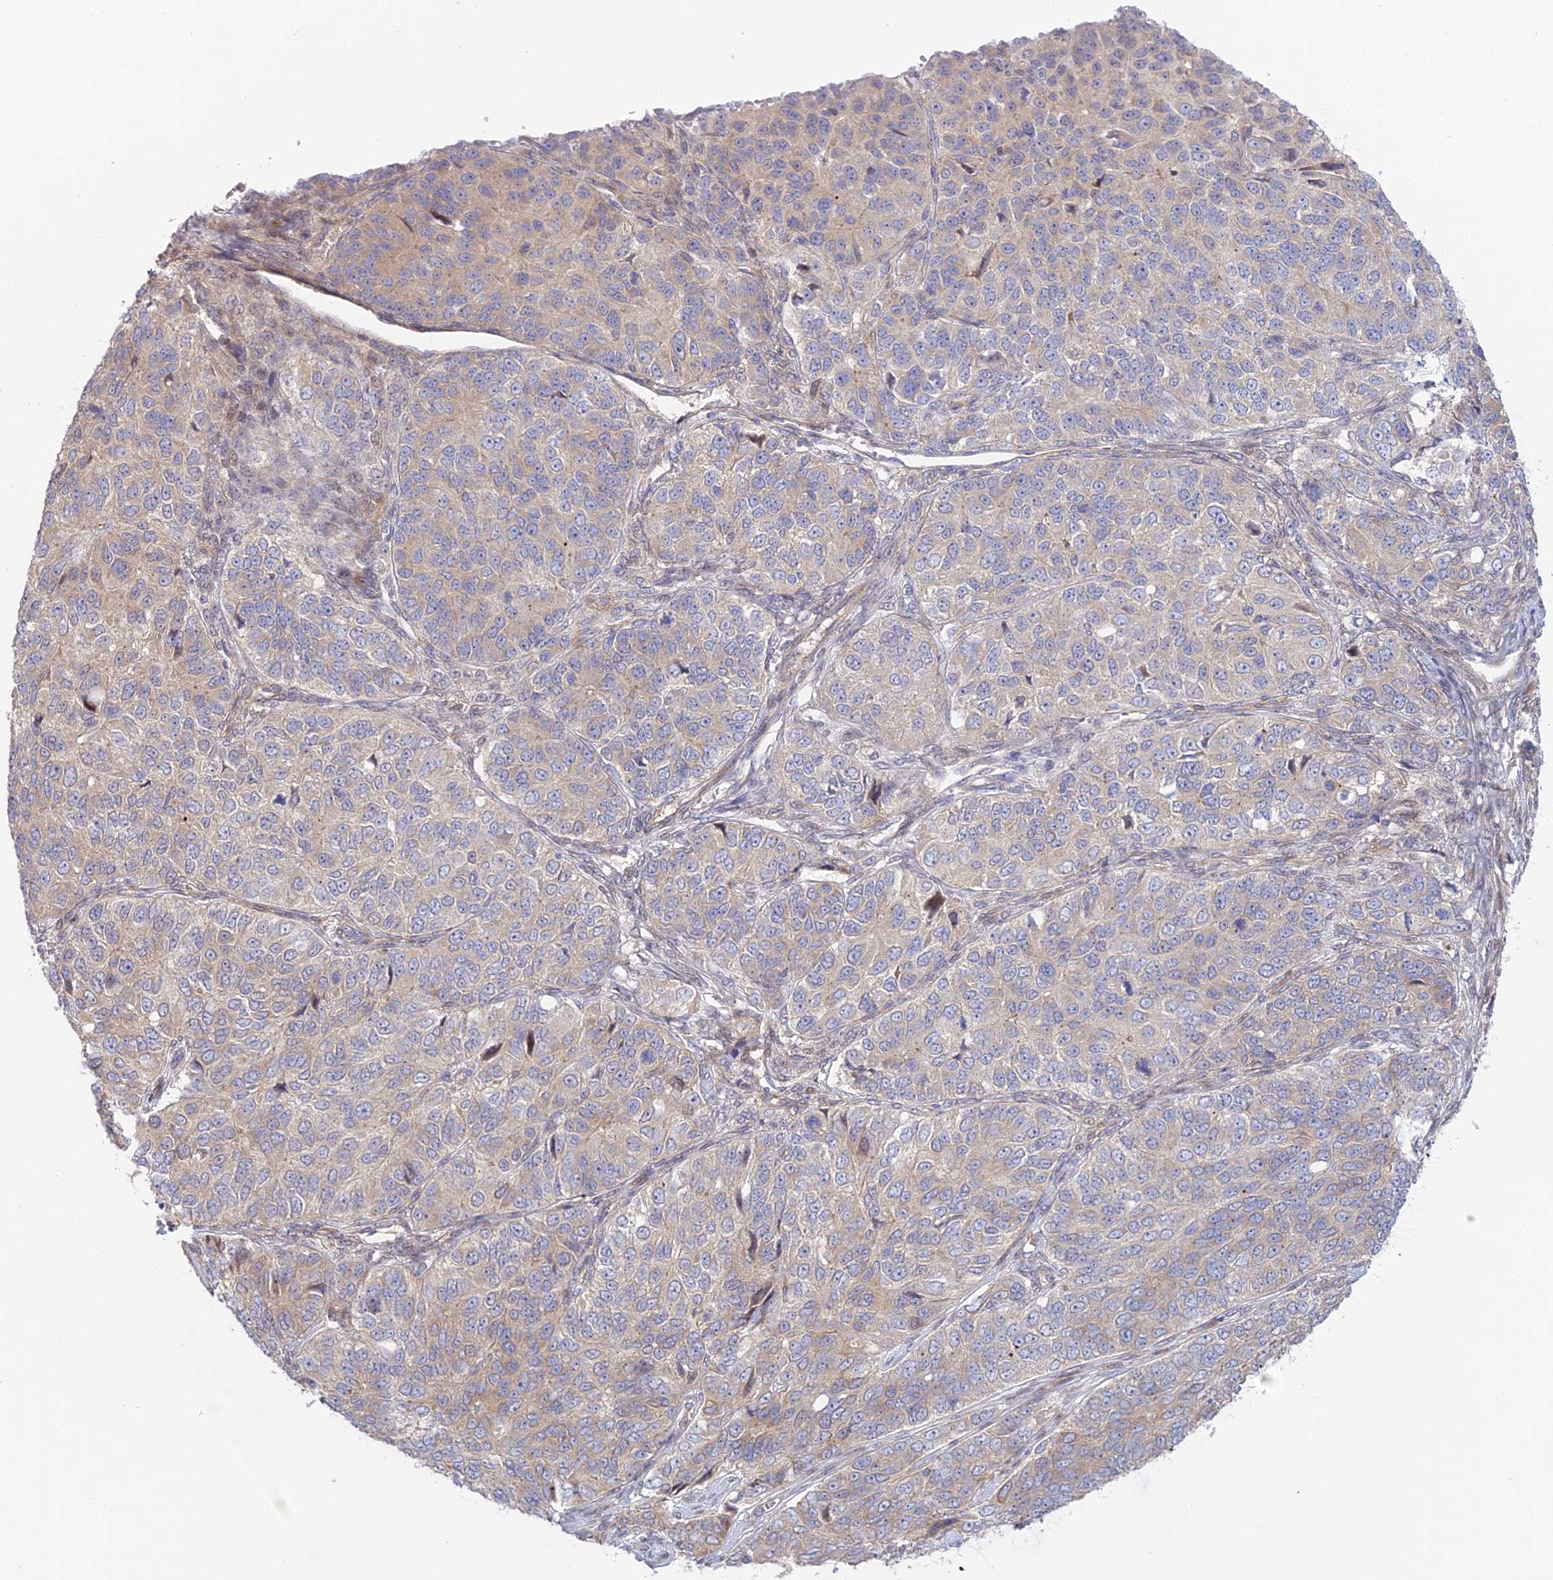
{"staining": {"intensity": "negative", "quantity": "none", "location": "none"}, "tissue": "ovarian cancer", "cell_type": "Tumor cells", "image_type": "cancer", "snomed": [{"axis": "morphology", "description": "Carcinoma, endometroid"}, {"axis": "topography", "description": "Ovary"}], "caption": "The immunohistochemistry image has no significant positivity in tumor cells of ovarian cancer (endometroid carcinoma) tissue.", "gene": "KCNAB1", "patient": {"sex": "female", "age": 51}}